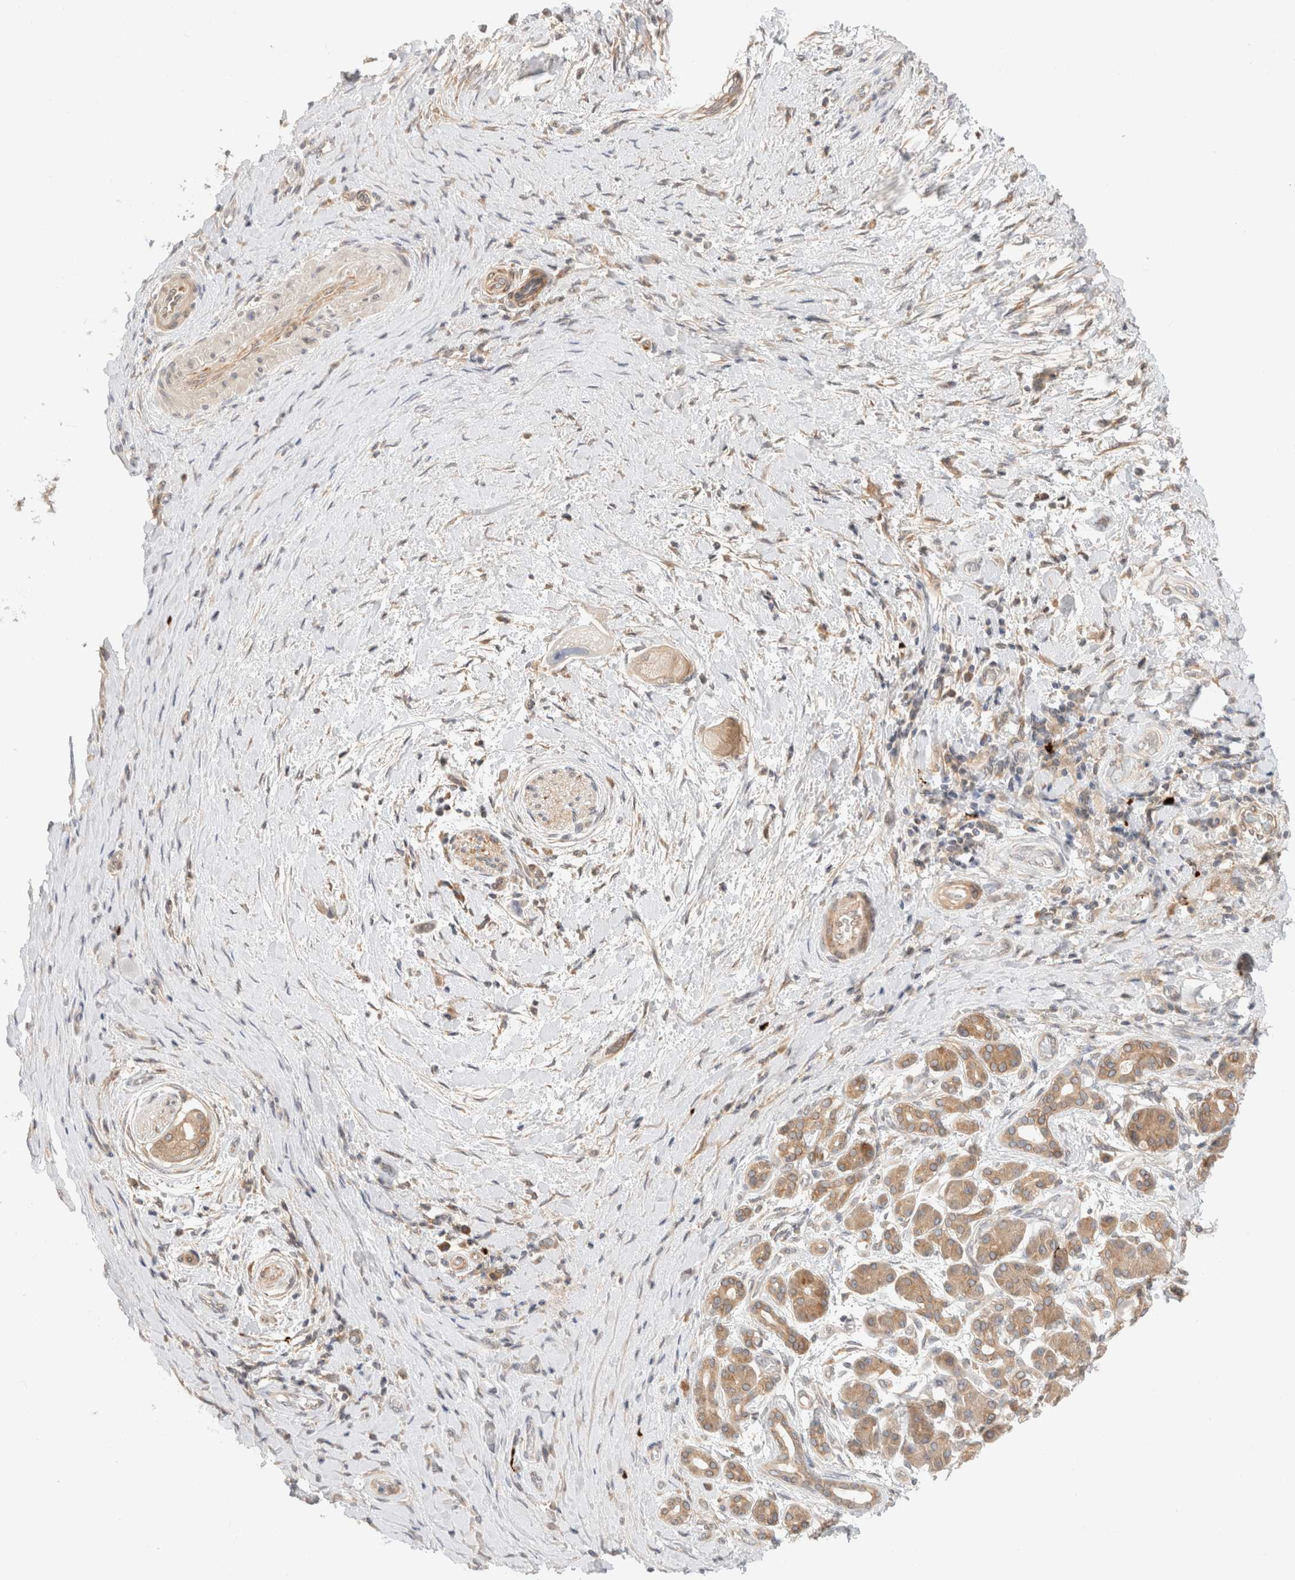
{"staining": {"intensity": "weak", "quantity": ">75%", "location": "cytoplasmic/membranous"}, "tissue": "pancreatic cancer", "cell_type": "Tumor cells", "image_type": "cancer", "snomed": [{"axis": "morphology", "description": "Adenocarcinoma, NOS"}, {"axis": "topography", "description": "Pancreas"}], "caption": "IHC micrograph of pancreatic cancer stained for a protein (brown), which demonstrates low levels of weak cytoplasmic/membranous positivity in approximately >75% of tumor cells.", "gene": "MARK3", "patient": {"sex": "male", "age": 58}}